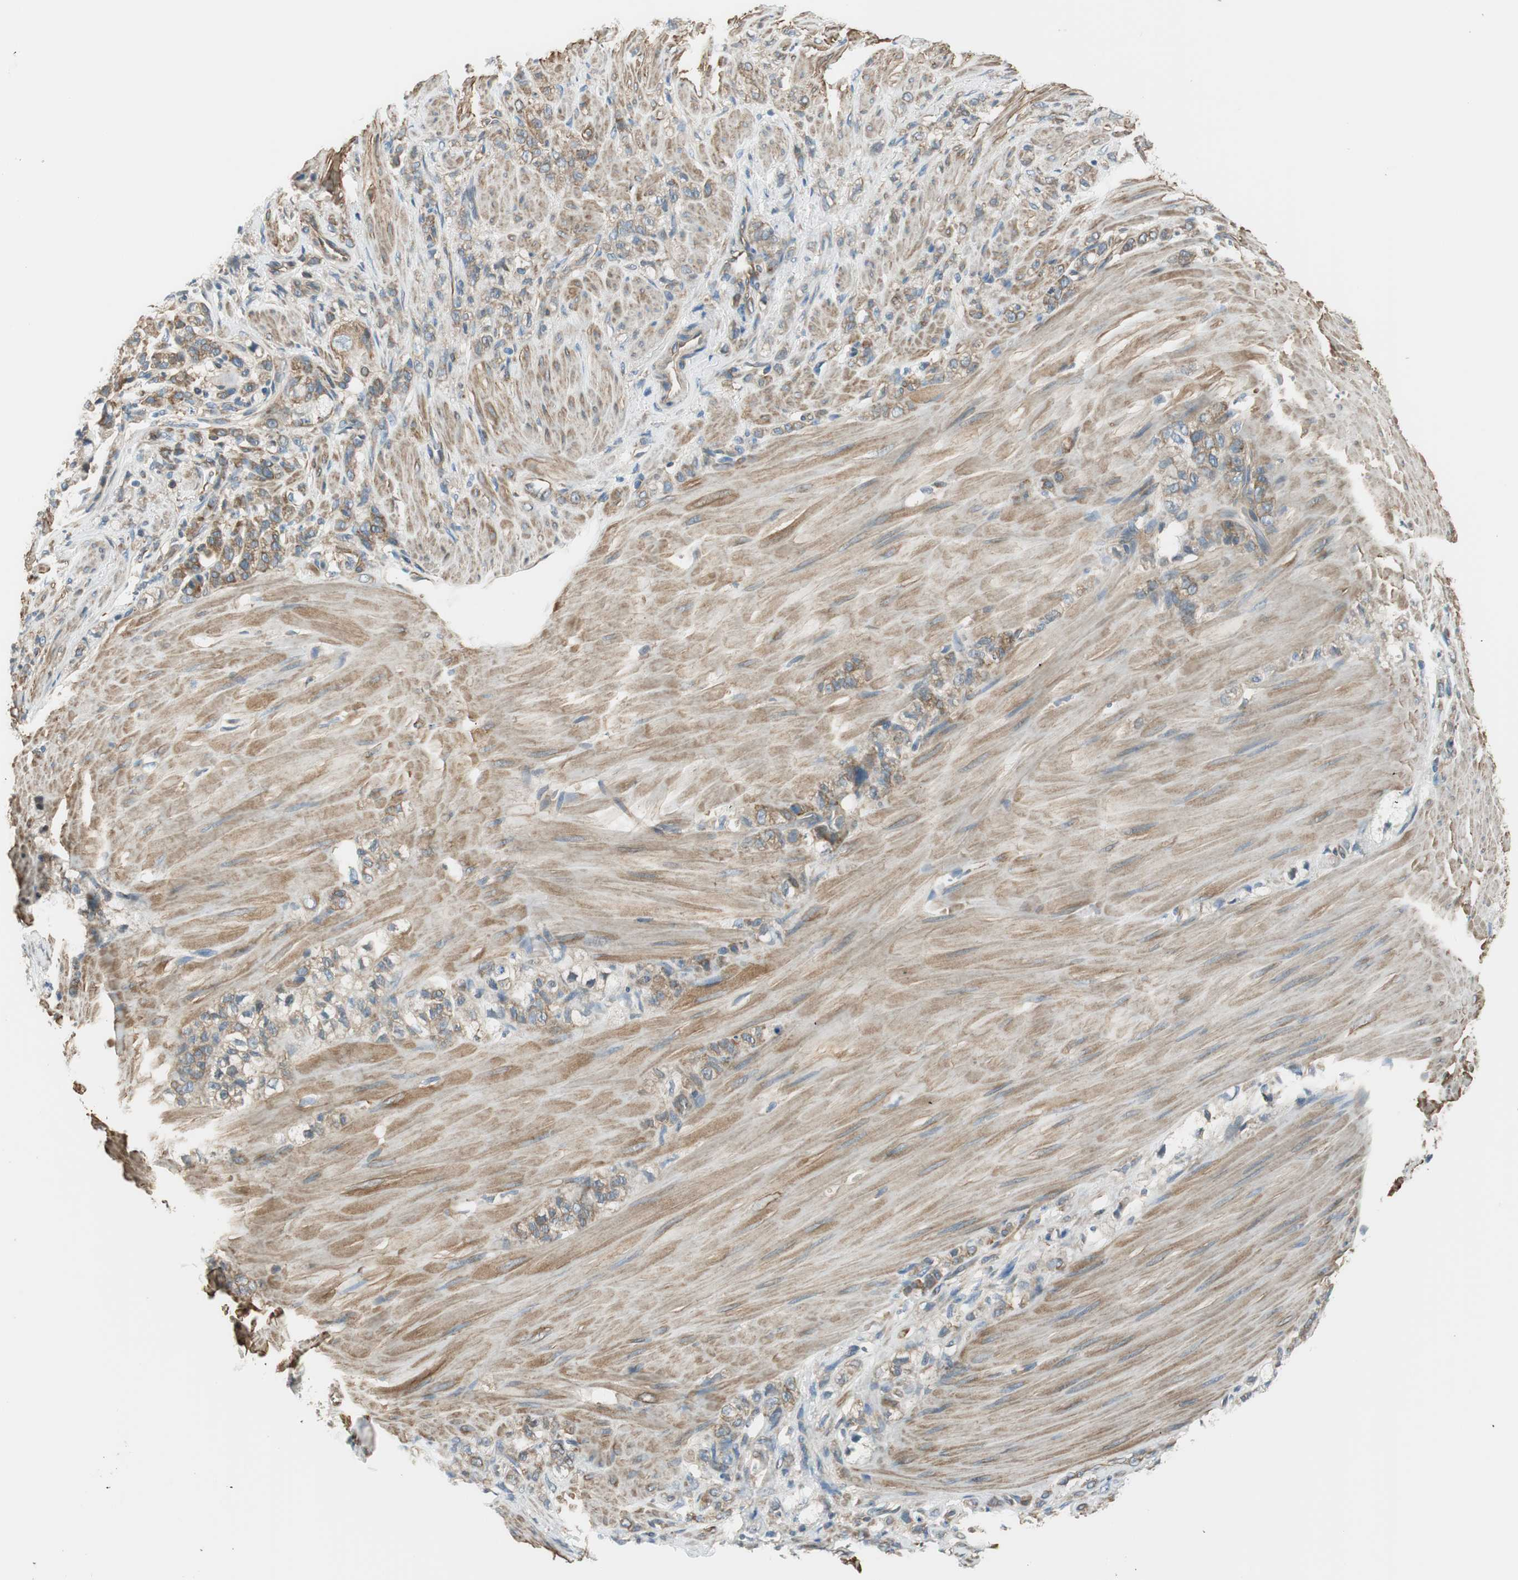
{"staining": {"intensity": "moderate", "quantity": ">75%", "location": "cytoplasmic/membranous"}, "tissue": "stomach cancer", "cell_type": "Tumor cells", "image_type": "cancer", "snomed": [{"axis": "morphology", "description": "Adenocarcinoma, NOS"}, {"axis": "topography", "description": "Stomach"}], "caption": "Human adenocarcinoma (stomach) stained with a brown dye exhibits moderate cytoplasmic/membranous positive staining in about >75% of tumor cells.", "gene": "PI4K2B", "patient": {"sex": "male", "age": 82}}